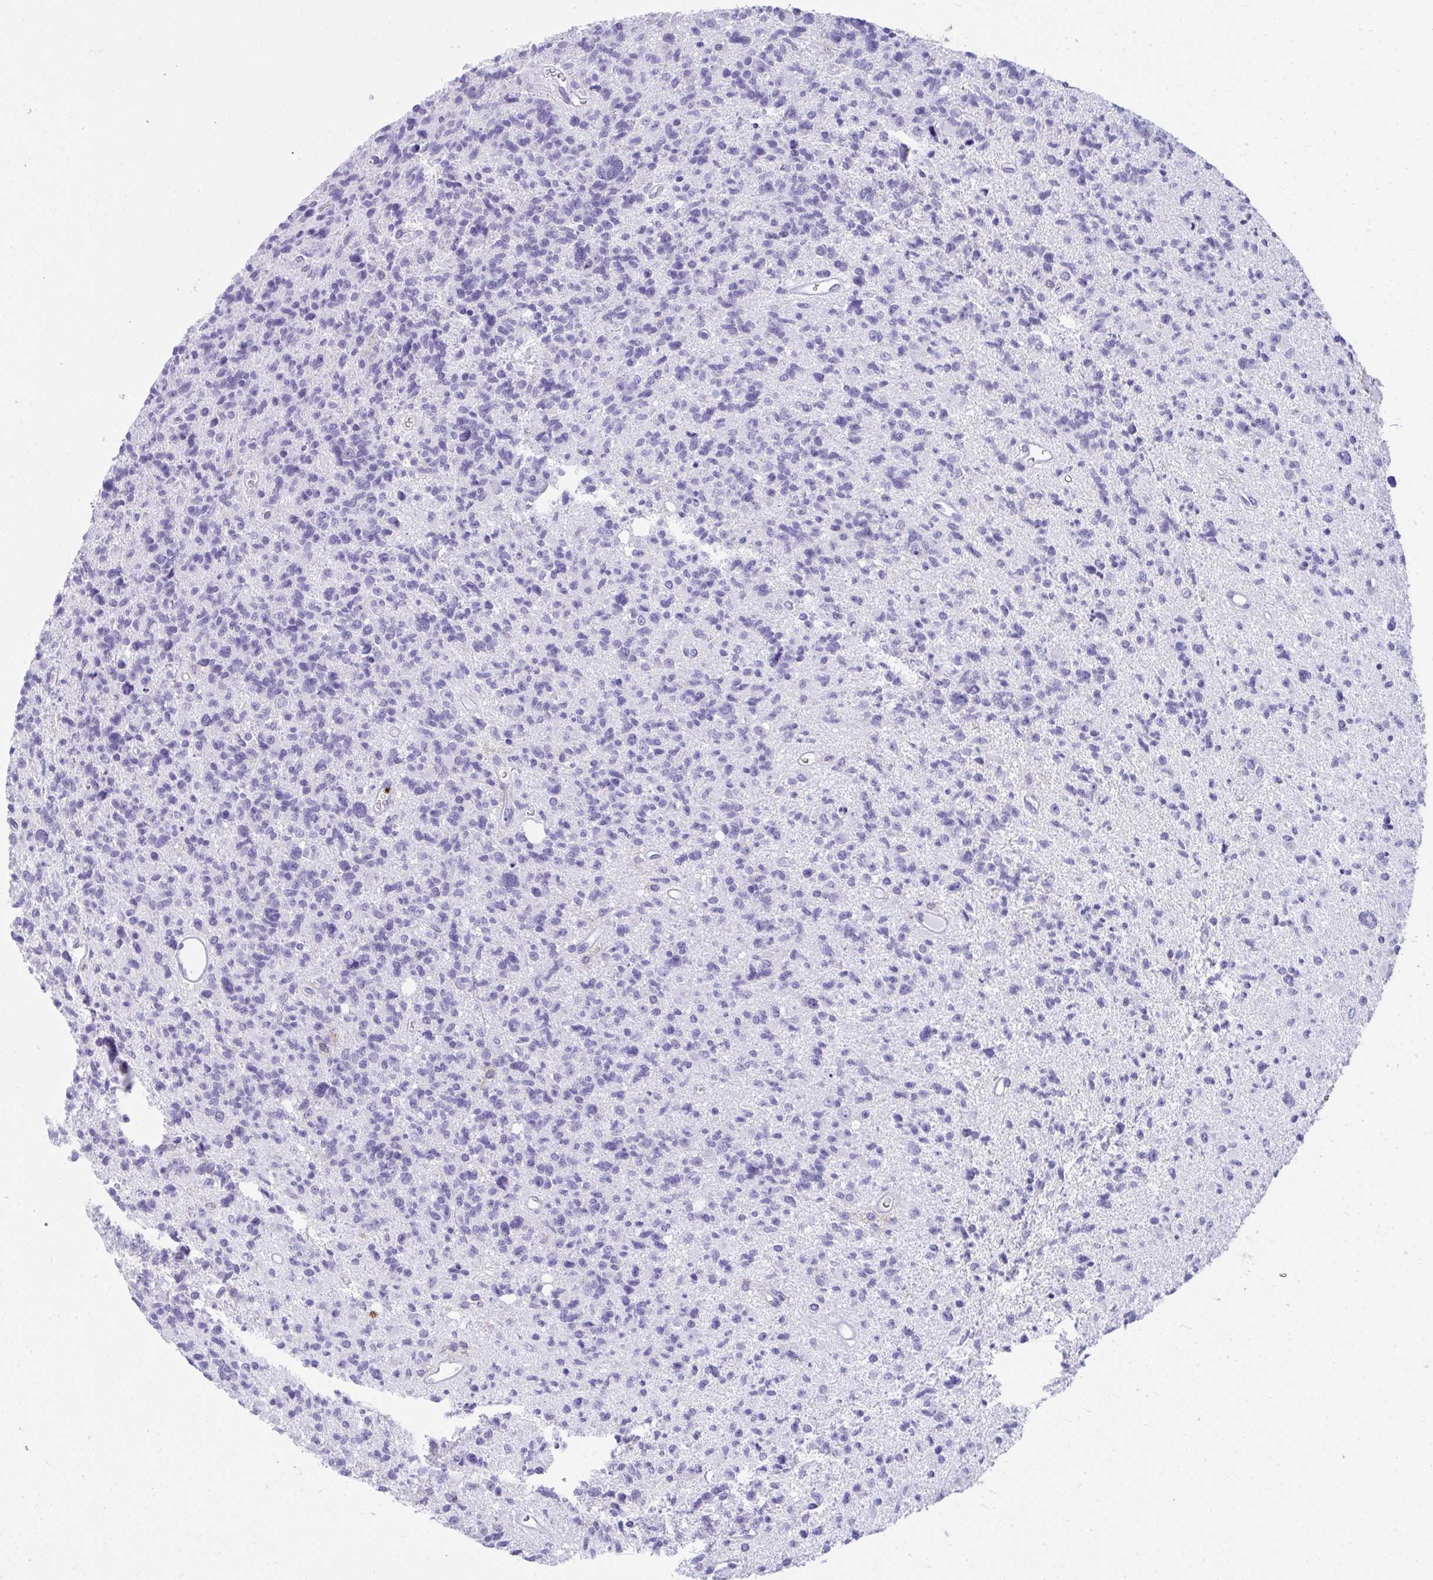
{"staining": {"intensity": "negative", "quantity": "none", "location": "none"}, "tissue": "glioma", "cell_type": "Tumor cells", "image_type": "cancer", "snomed": [{"axis": "morphology", "description": "Glioma, malignant, High grade"}, {"axis": "topography", "description": "Brain"}], "caption": "IHC photomicrograph of neoplastic tissue: human malignant glioma (high-grade) stained with DAB exhibits no significant protein positivity in tumor cells. (Stains: DAB (3,3'-diaminobenzidine) immunohistochemistry with hematoxylin counter stain, Microscopy: brightfield microscopy at high magnification).", "gene": "SPN", "patient": {"sex": "male", "age": 29}}